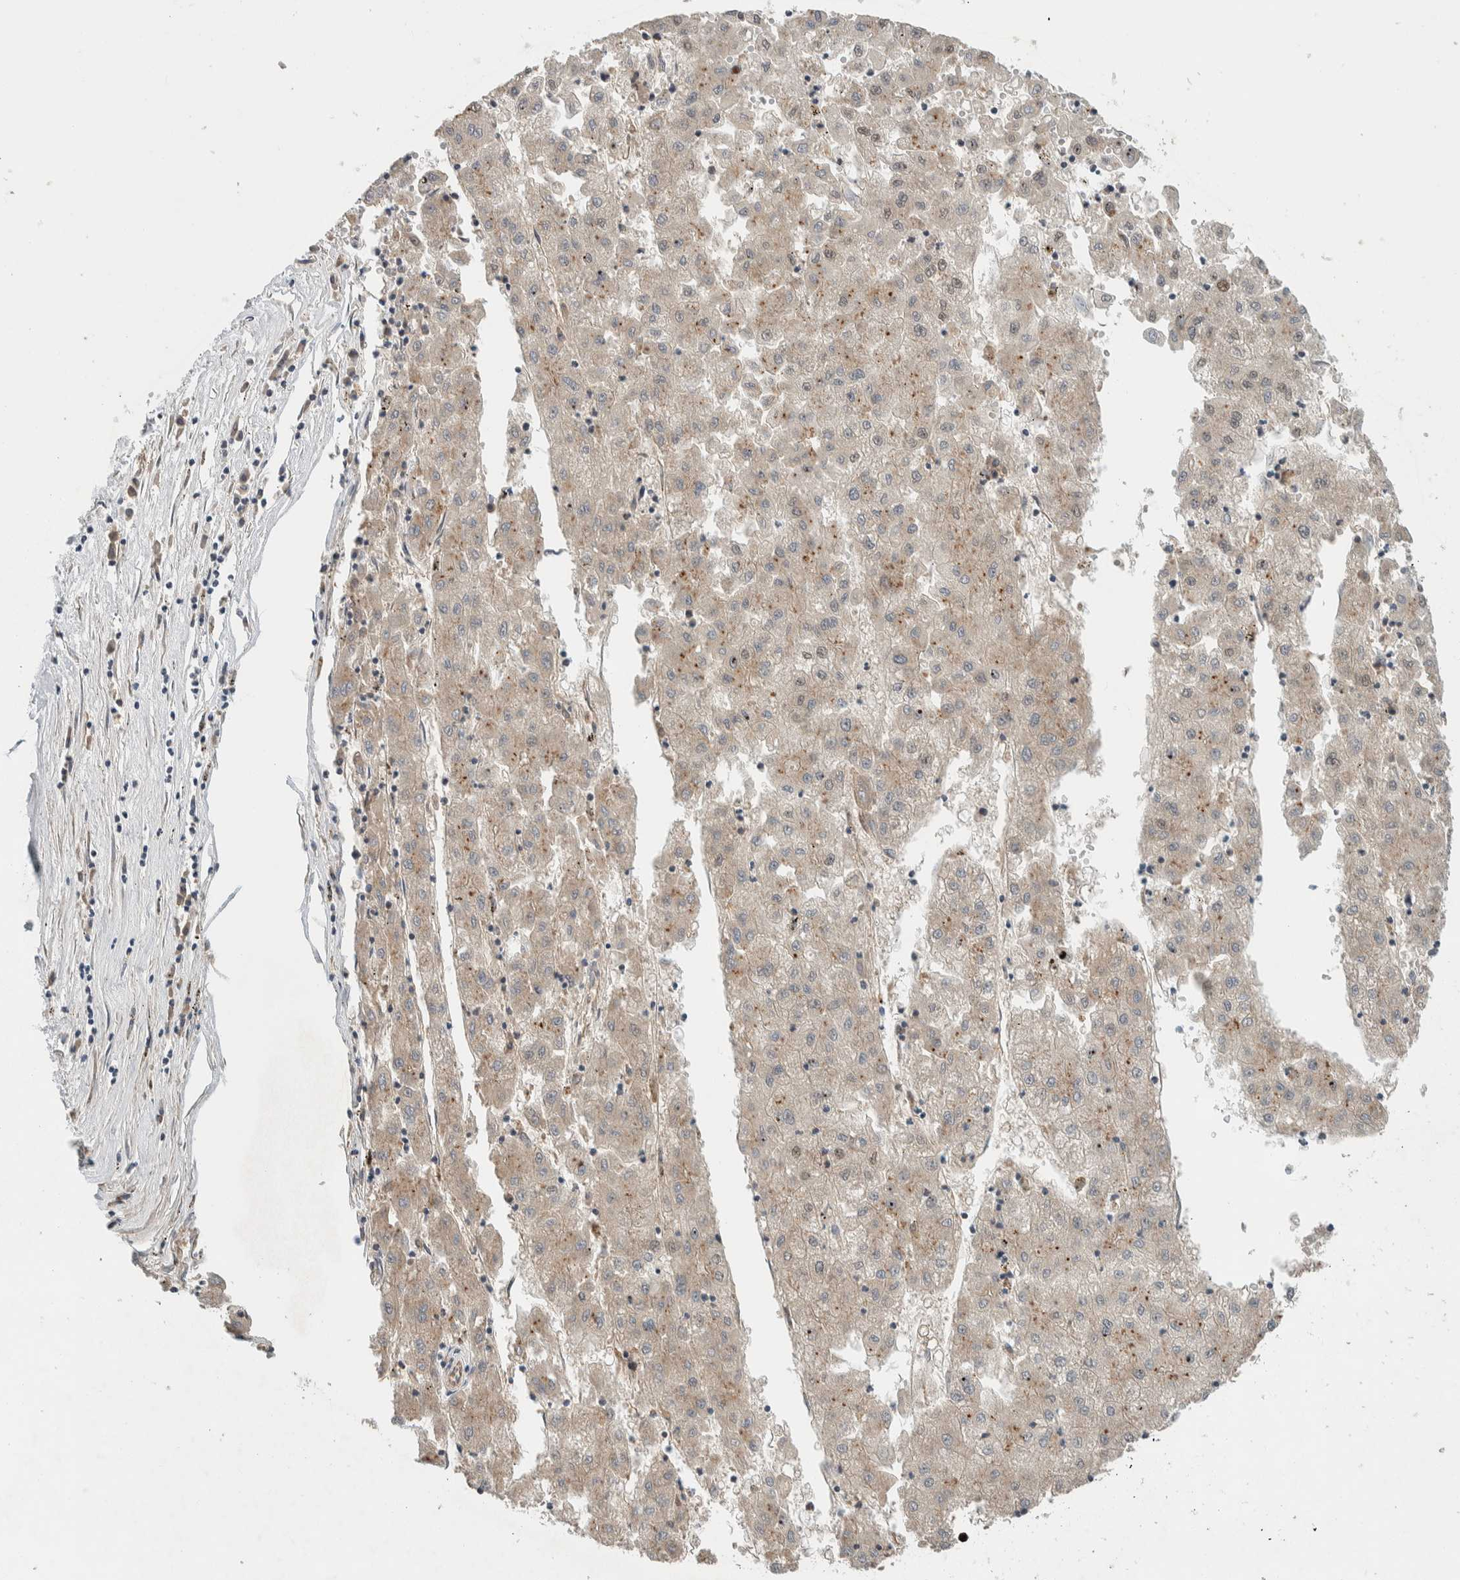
{"staining": {"intensity": "weak", "quantity": "25%-75%", "location": "cytoplasmic/membranous"}, "tissue": "liver cancer", "cell_type": "Tumor cells", "image_type": "cancer", "snomed": [{"axis": "morphology", "description": "Carcinoma, Hepatocellular, NOS"}, {"axis": "topography", "description": "Liver"}], "caption": "Protein expression analysis of human liver cancer reveals weak cytoplasmic/membranous staining in approximately 25%-75% of tumor cells.", "gene": "DEPTOR", "patient": {"sex": "male", "age": 72}}